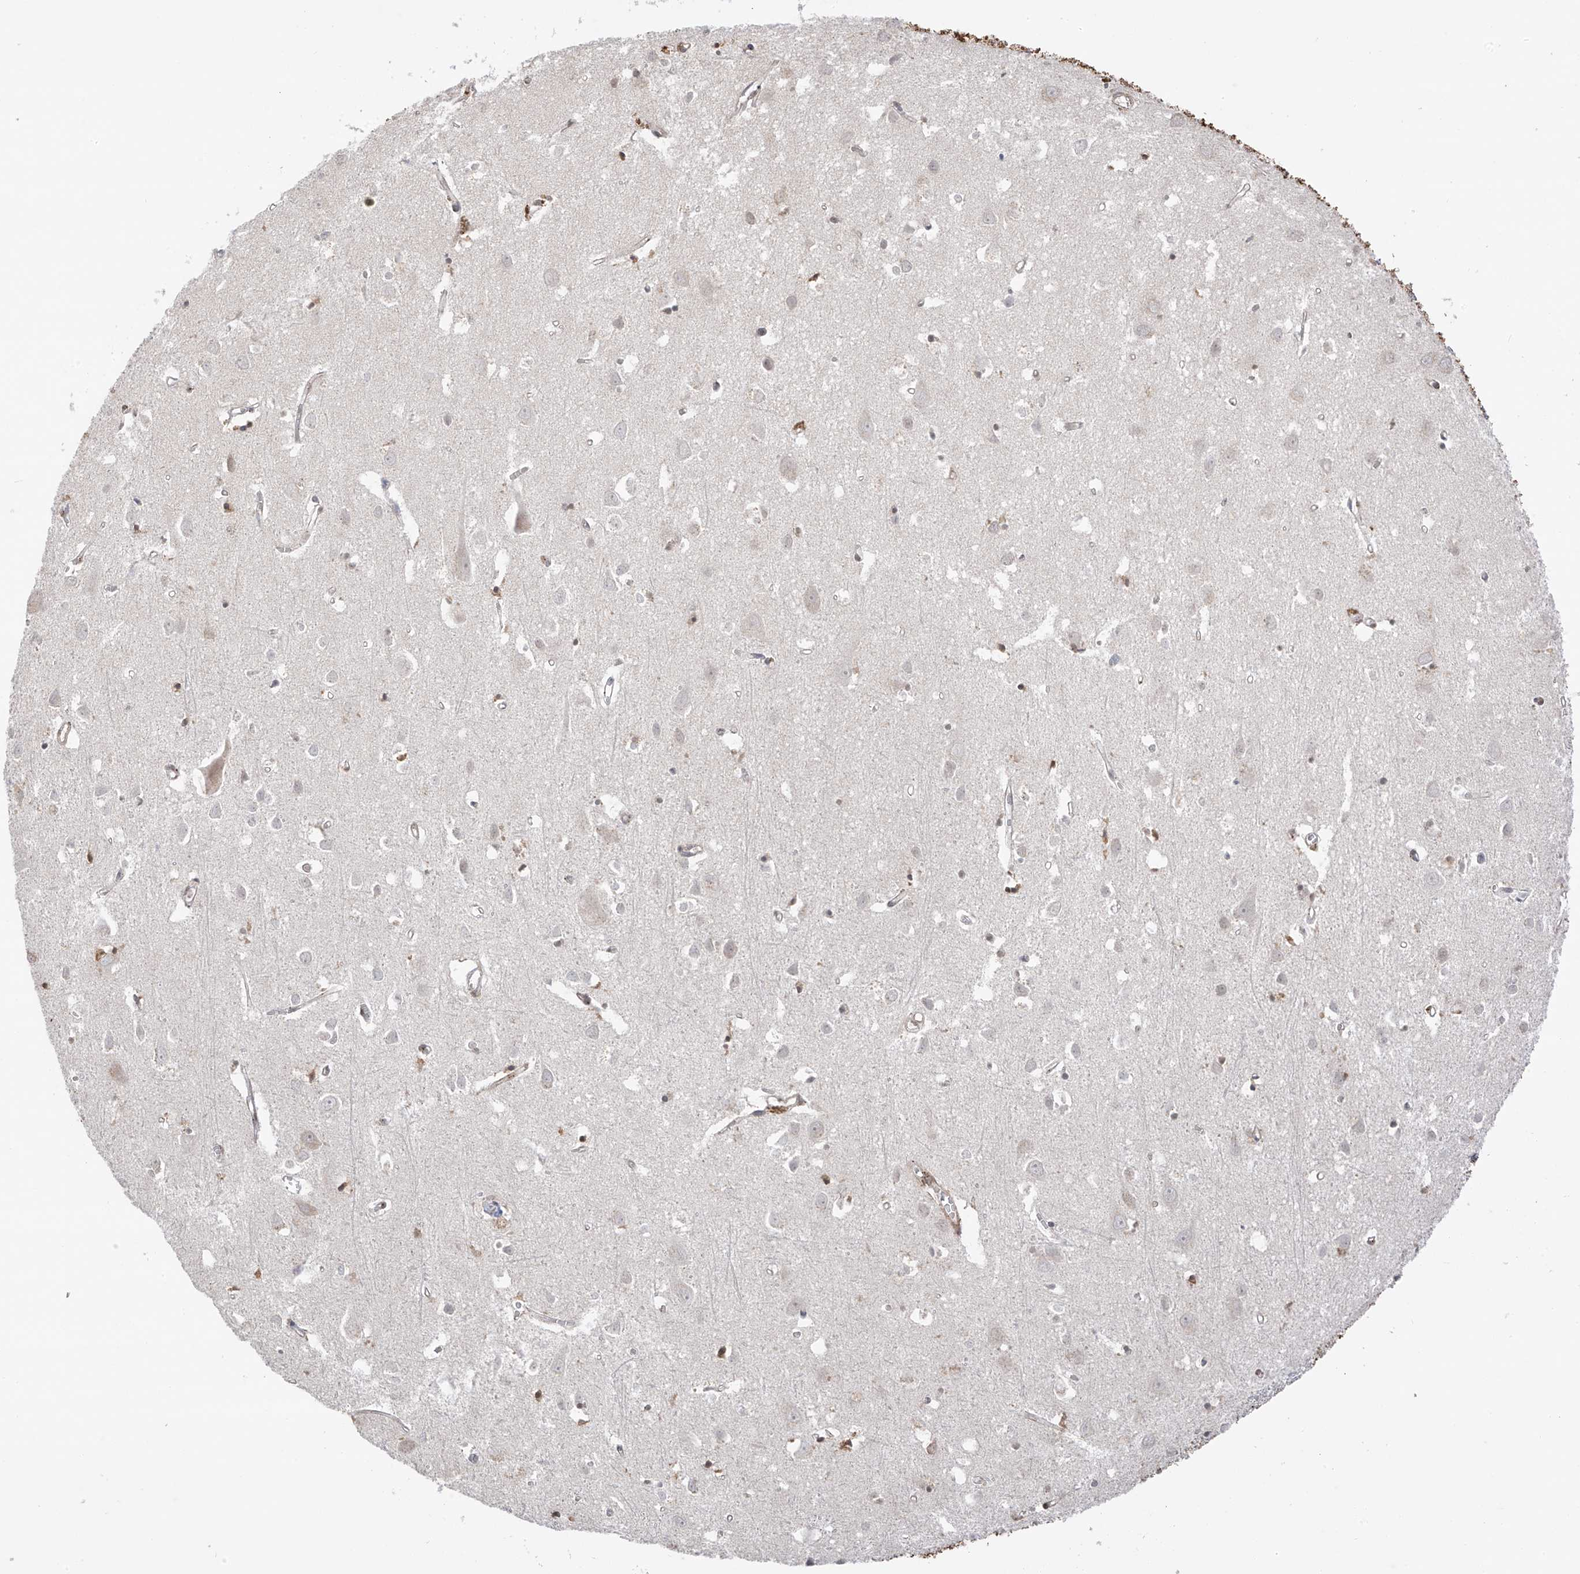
{"staining": {"intensity": "negative", "quantity": "none", "location": "none"}, "tissue": "cerebral cortex", "cell_type": "Endothelial cells", "image_type": "normal", "snomed": [{"axis": "morphology", "description": "Normal tissue, NOS"}, {"axis": "topography", "description": "Cerebral cortex"}], "caption": "Protein analysis of unremarkable cerebral cortex shows no significant staining in endothelial cells. The staining is performed using DAB brown chromogen with nuclei counter-stained in using hematoxylin.", "gene": "N4BP3", "patient": {"sex": "female", "age": 64}}